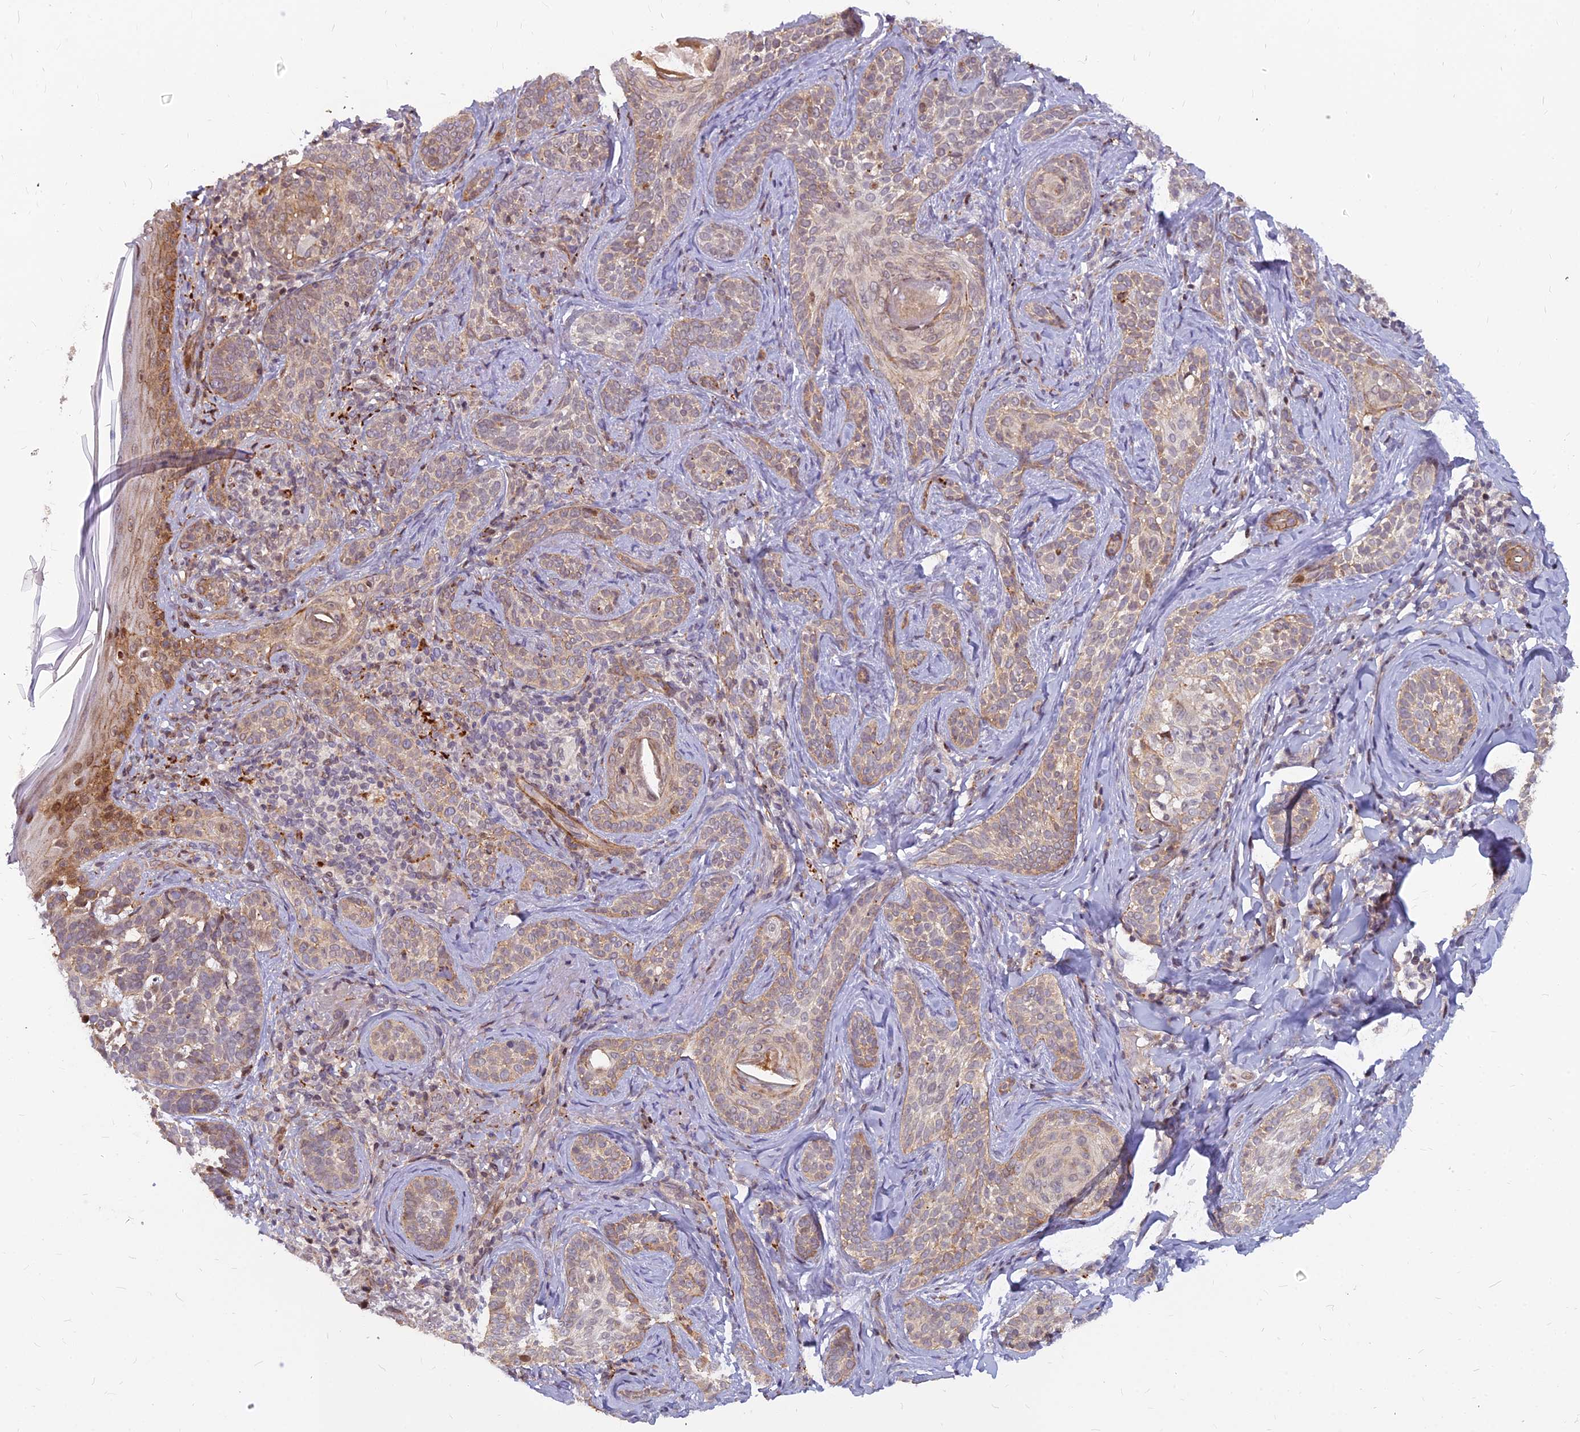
{"staining": {"intensity": "weak", "quantity": "25%-75%", "location": "cytoplasmic/membranous"}, "tissue": "skin cancer", "cell_type": "Tumor cells", "image_type": "cancer", "snomed": [{"axis": "morphology", "description": "Basal cell carcinoma"}, {"axis": "topography", "description": "Skin"}], "caption": "Immunohistochemistry of skin cancer (basal cell carcinoma) displays low levels of weak cytoplasmic/membranous expression in approximately 25%-75% of tumor cells.", "gene": "GLYATL3", "patient": {"sex": "male", "age": 71}}